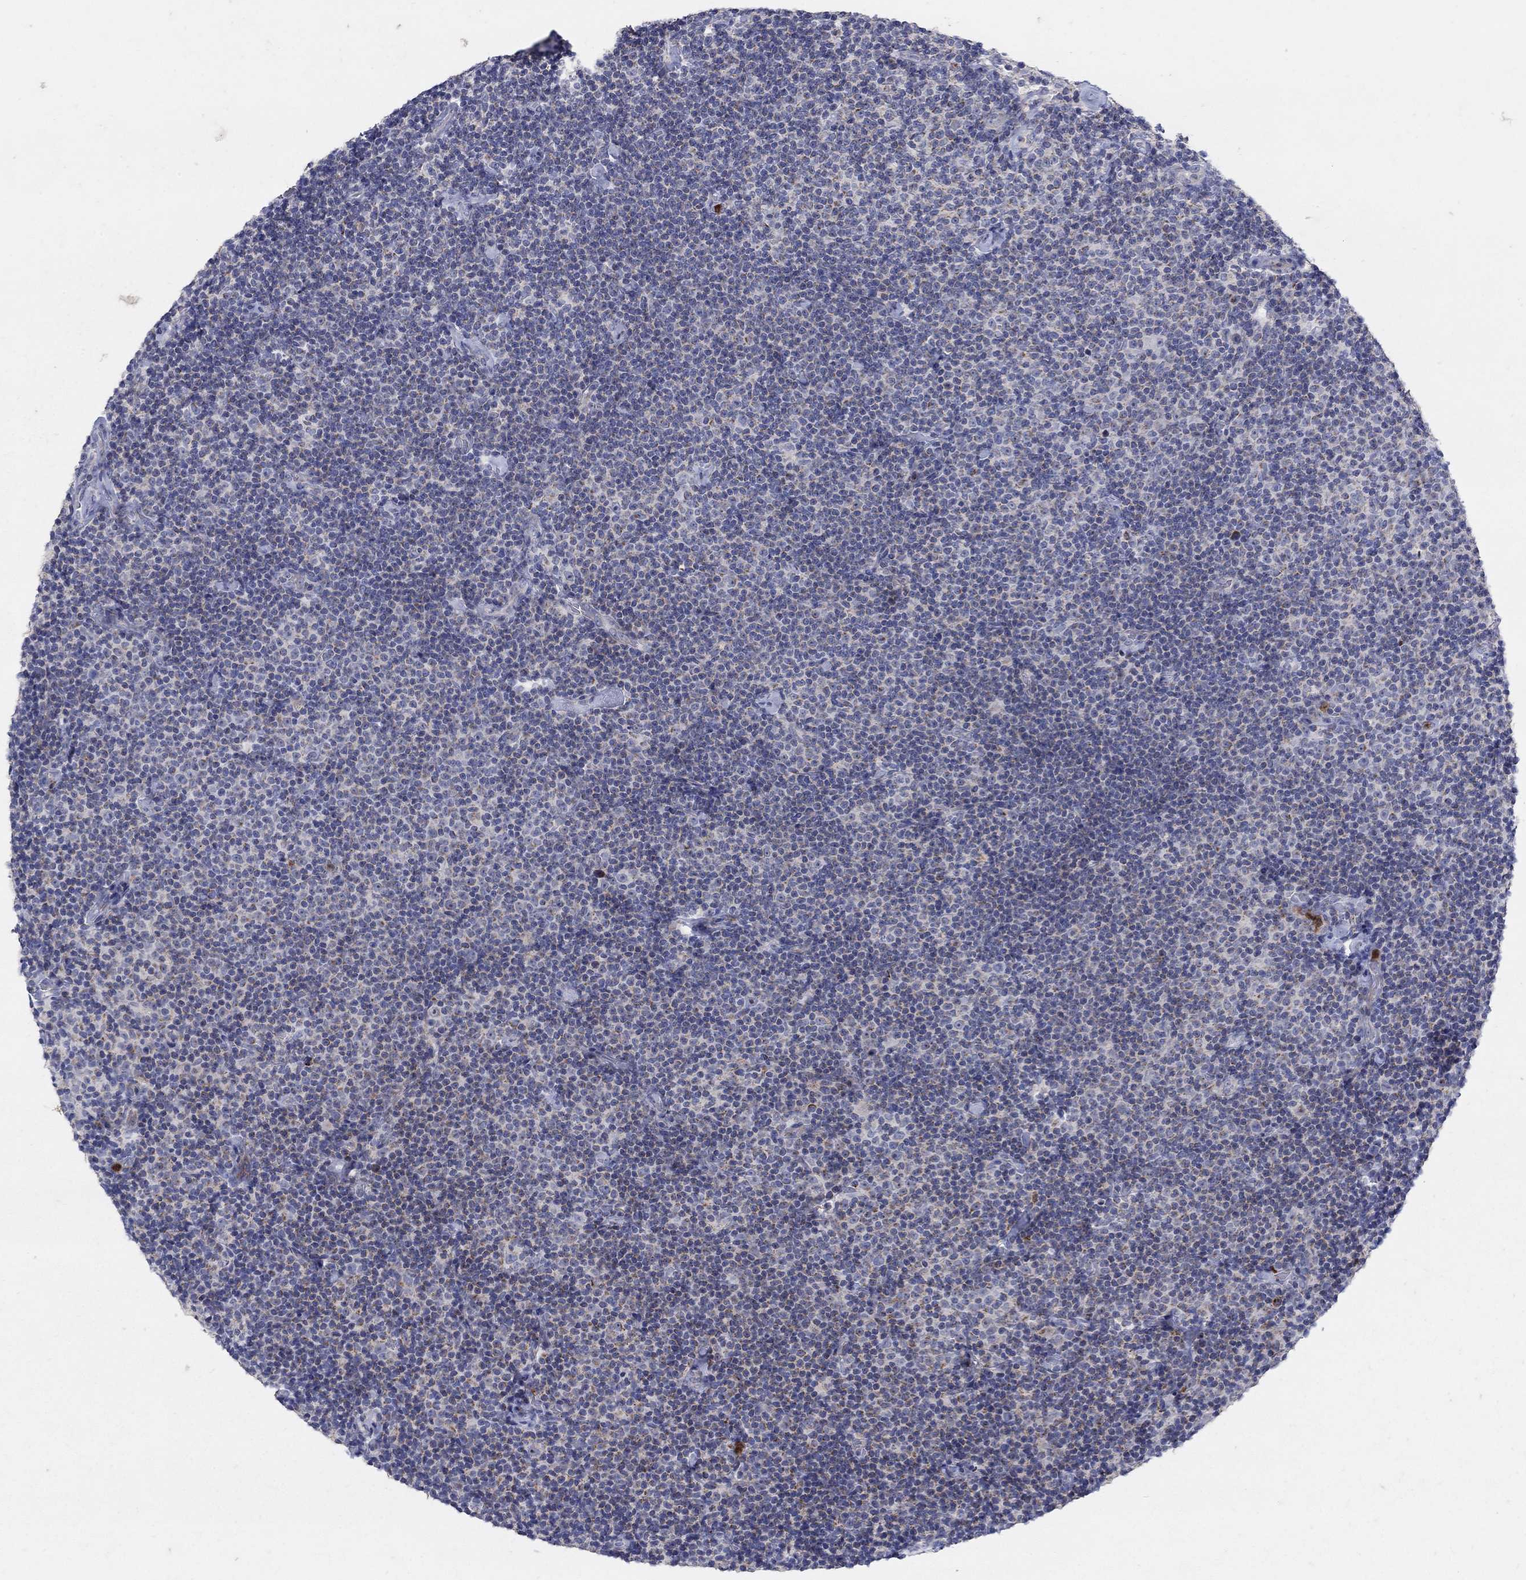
{"staining": {"intensity": "weak", "quantity": "25%-75%", "location": "cytoplasmic/membranous"}, "tissue": "lymphoma", "cell_type": "Tumor cells", "image_type": "cancer", "snomed": [{"axis": "morphology", "description": "Malignant lymphoma, non-Hodgkin's type, Low grade"}, {"axis": "topography", "description": "Lymph node"}], "caption": "Approximately 25%-75% of tumor cells in human malignant lymphoma, non-Hodgkin's type (low-grade) exhibit weak cytoplasmic/membranous protein staining as visualized by brown immunohistochemical staining.", "gene": "HMX2", "patient": {"sex": "male", "age": 81}}